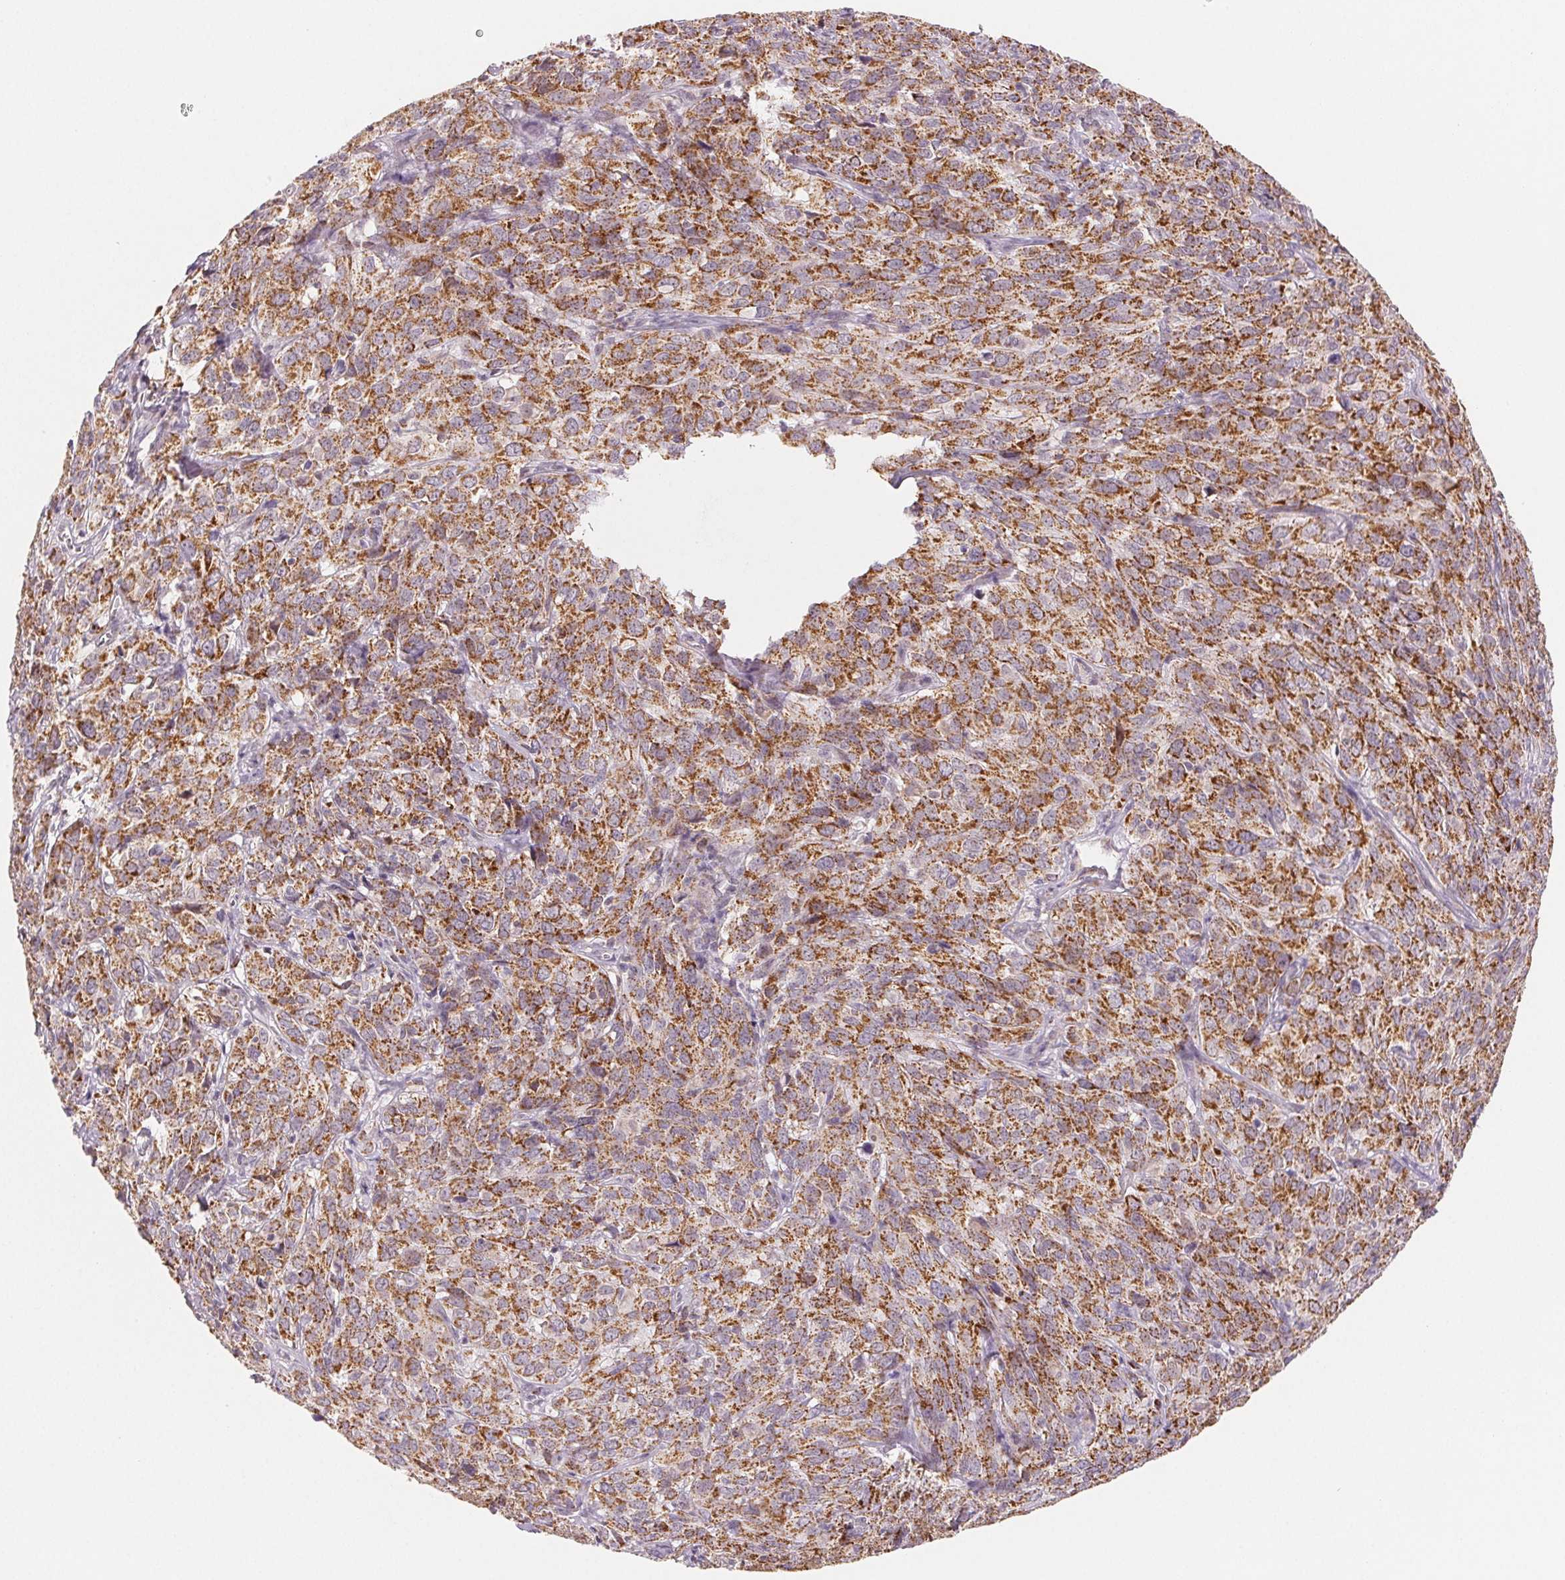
{"staining": {"intensity": "moderate", "quantity": ">75%", "location": "cytoplasmic/membranous"}, "tissue": "cervical cancer", "cell_type": "Tumor cells", "image_type": "cancer", "snomed": [{"axis": "morphology", "description": "Squamous cell carcinoma, NOS"}, {"axis": "topography", "description": "Cervix"}], "caption": "Moderate cytoplasmic/membranous expression for a protein is present in about >75% of tumor cells of cervical squamous cell carcinoma using immunohistochemistry (IHC).", "gene": "HINT2", "patient": {"sex": "female", "age": 51}}